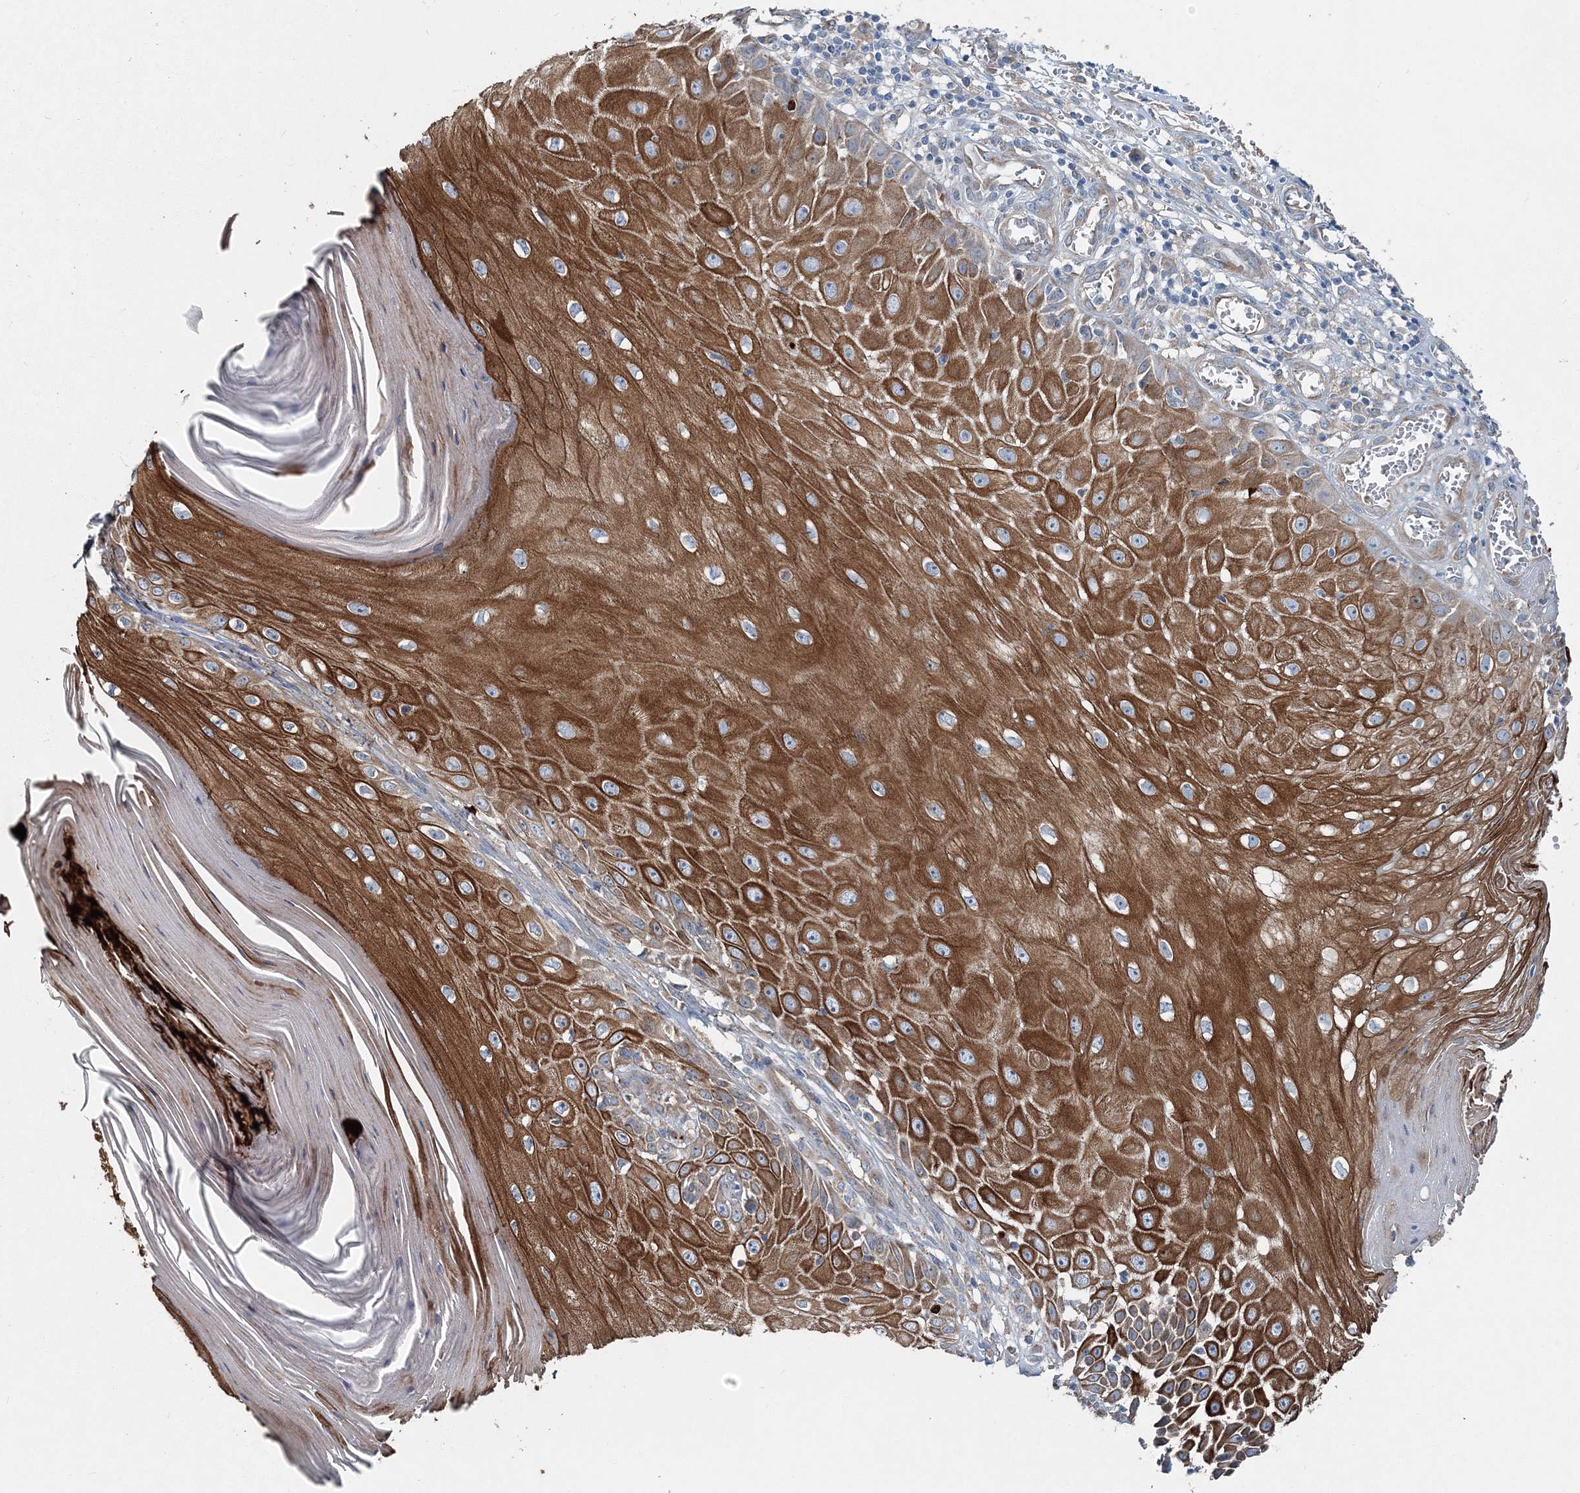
{"staining": {"intensity": "strong", "quantity": ">75%", "location": "cytoplasmic/membranous"}, "tissue": "skin cancer", "cell_type": "Tumor cells", "image_type": "cancer", "snomed": [{"axis": "morphology", "description": "Squamous cell carcinoma, NOS"}, {"axis": "topography", "description": "Skin"}], "caption": "Immunohistochemical staining of human skin cancer exhibits high levels of strong cytoplasmic/membranous protein expression in about >75% of tumor cells.", "gene": "MPHOSPH9", "patient": {"sex": "female", "age": 73}}